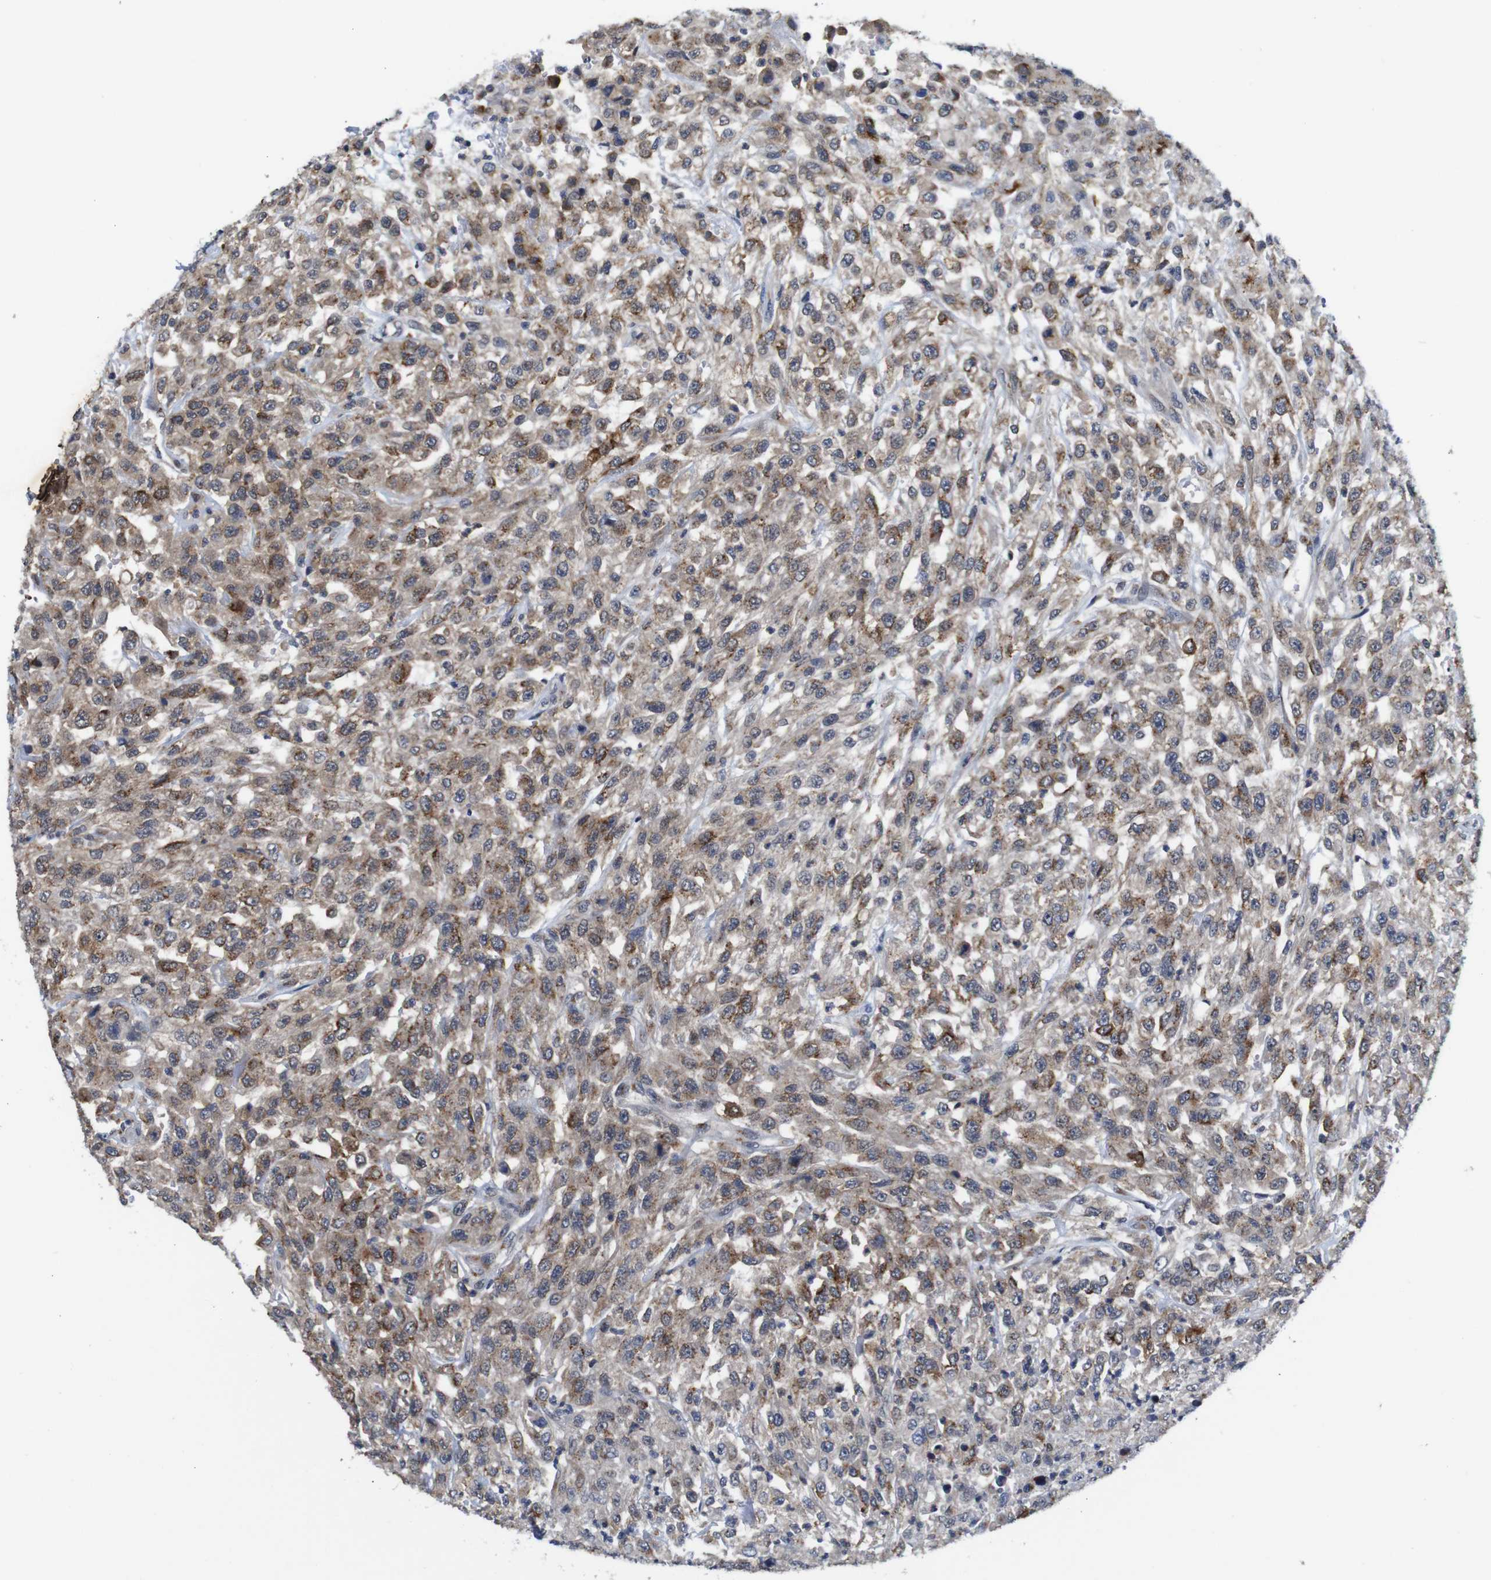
{"staining": {"intensity": "moderate", "quantity": ">75%", "location": "cytoplasmic/membranous"}, "tissue": "urothelial cancer", "cell_type": "Tumor cells", "image_type": "cancer", "snomed": [{"axis": "morphology", "description": "Urothelial carcinoma, High grade"}, {"axis": "topography", "description": "Urinary bladder"}], "caption": "IHC histopathology image of urothelial carcinoma (high-grade) stained for a protein (brown), which shows medium levels of moderate cytoplasmic/membranous expression in approximately >75% of tumor cells.", "gene": "FURIN", "patient": {"sex": "male", "age": 46}}